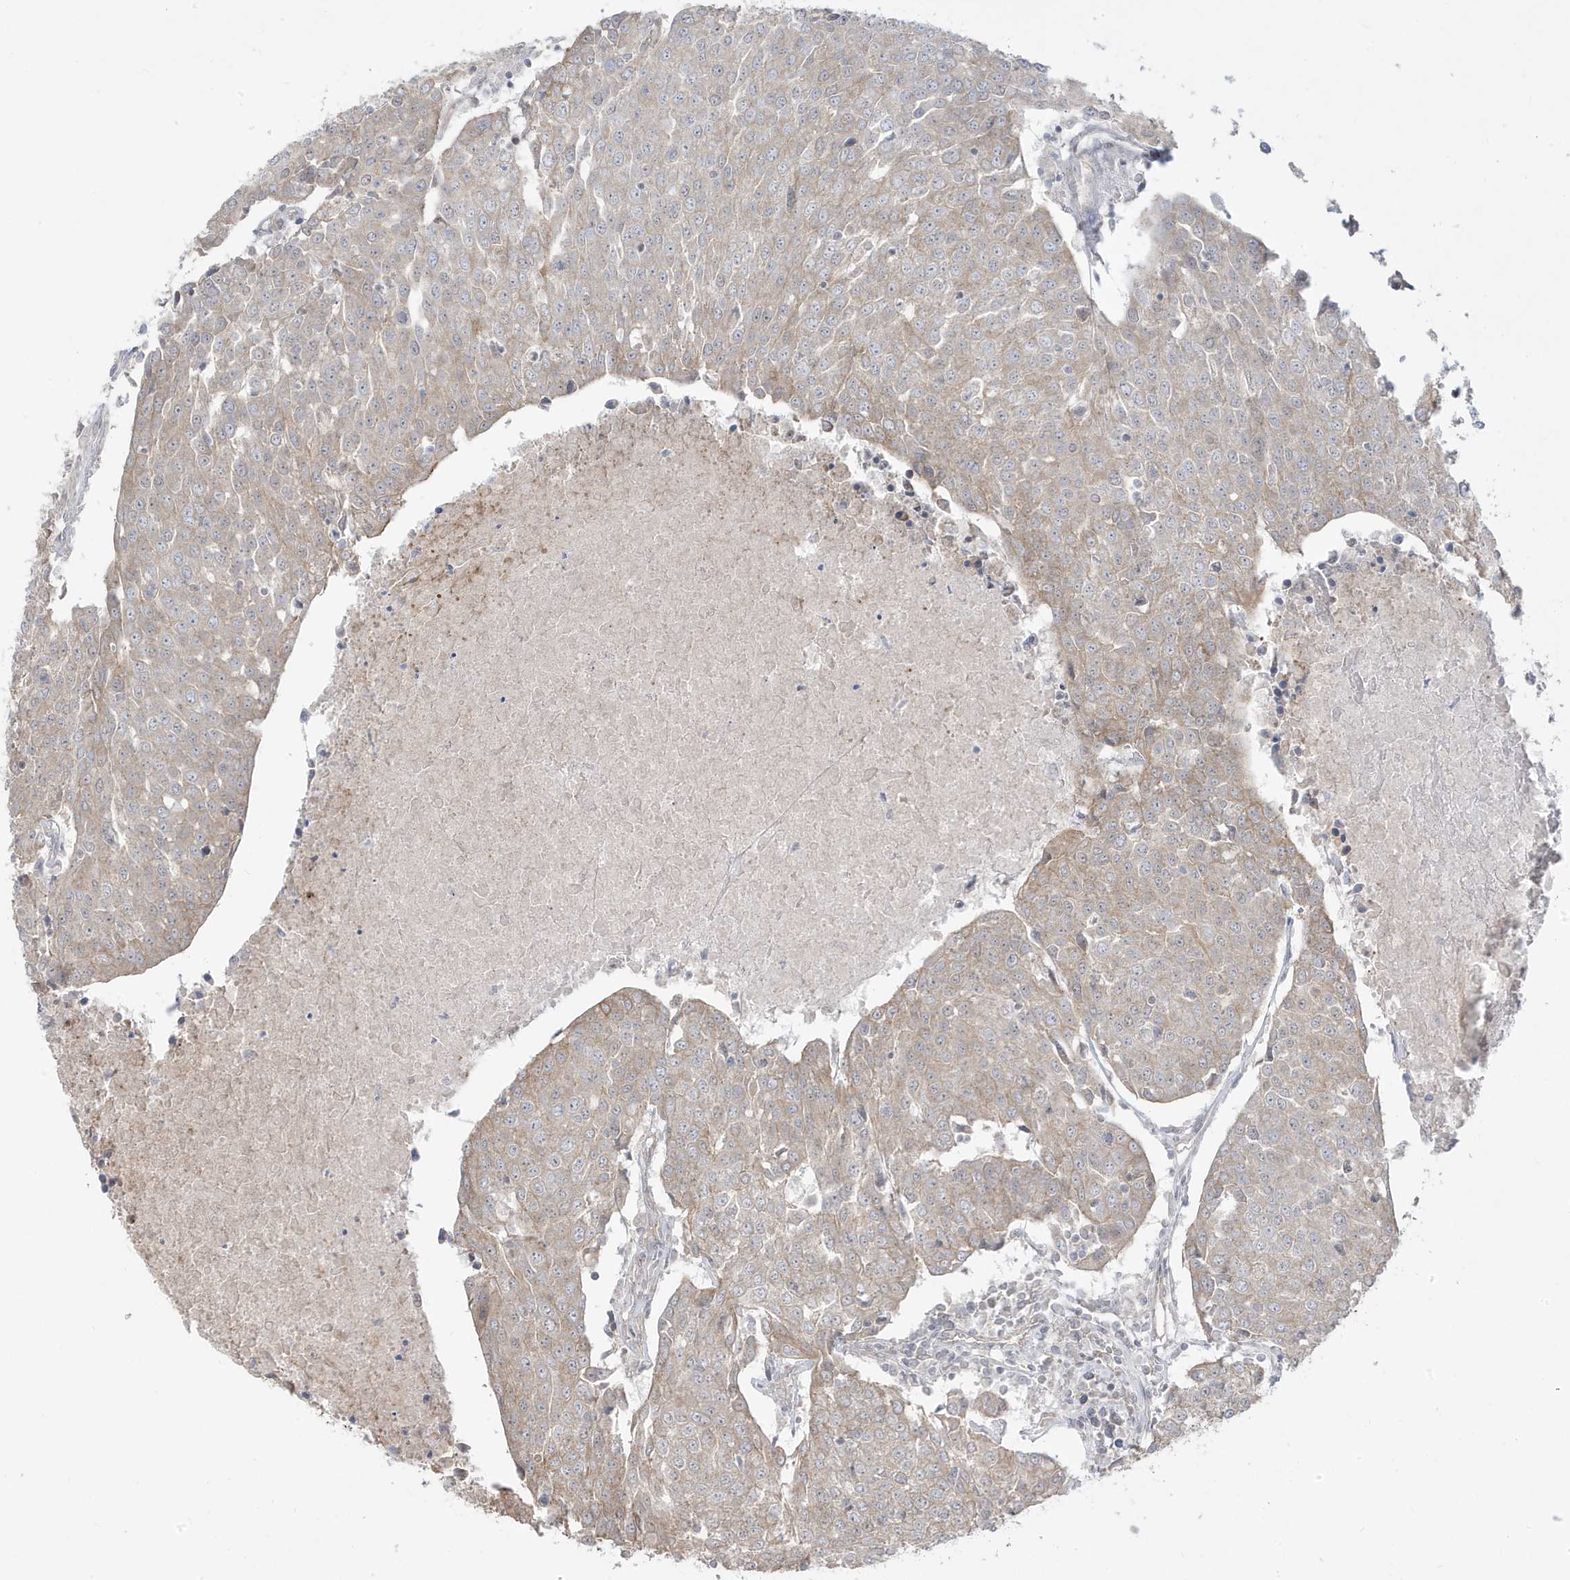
{"staining": {"intensity": "weak", "quantity": "<25%", "location": "cytoplasmic/membranous"}, "tissue": "urothelial cancer", "cell_type": "Tumor cells", "image_type": "cancer", "snomed": [{"axis": "morphology", "description": "Urothelial carcinoma, High grade"}, {"axis": "topography", "description": "Urinary bladder"}], "caption": "Micrograph shows no protein staining in tumor cells of urothelial cancer tissue. (DAB IHC with hematoxylin counter stain).", "gene": "DNAJC12", "patient": {"sex": "female", "age": 85}}